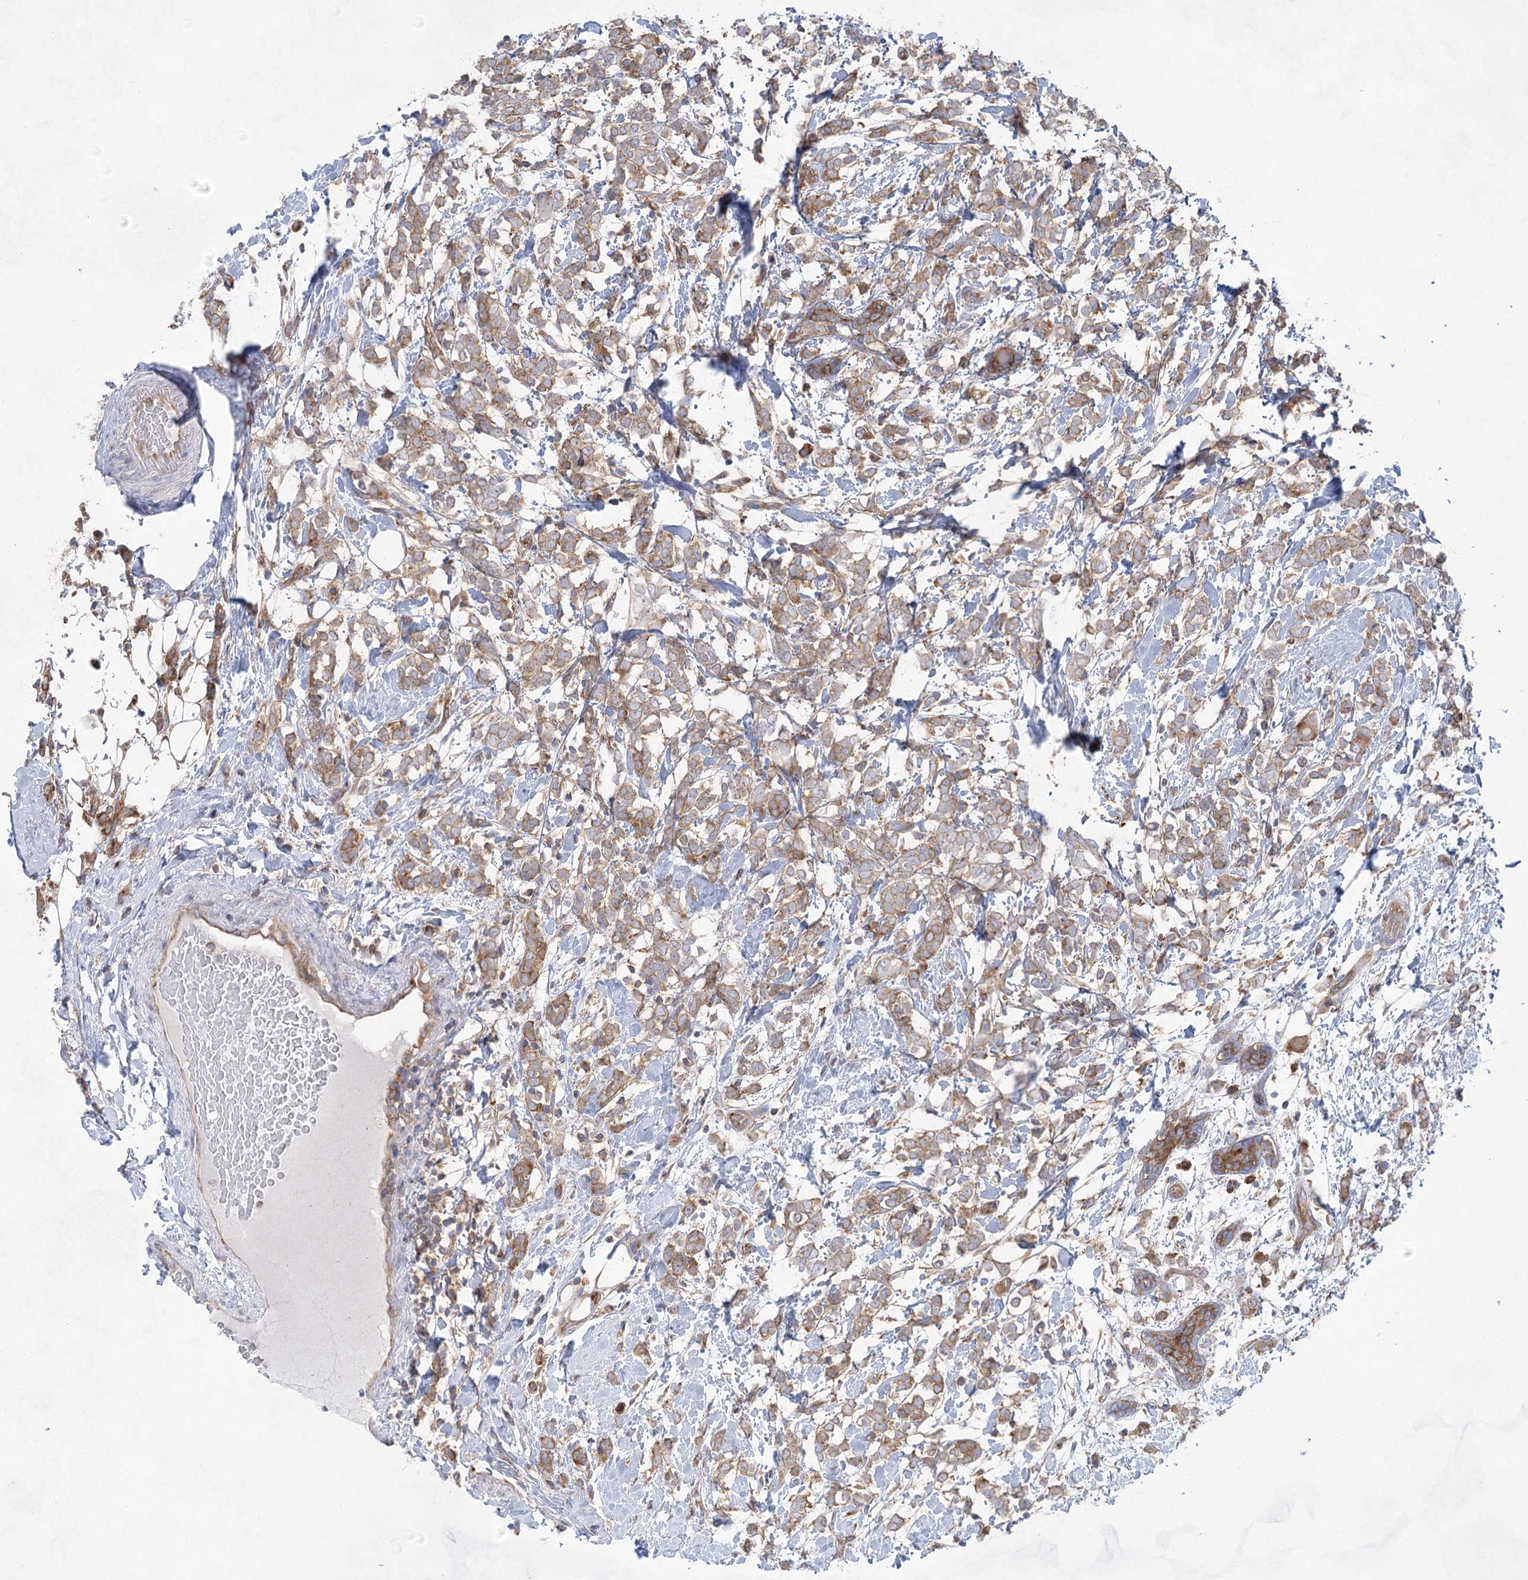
{"staining": {"intensity": "moderate", "quantity": "25%-75%", "location": "cytoplasmic/membranous"}, "tissue": "breast cancer", "cell_type": "Tumor cells", "image_type": "cancer", "snomed": [{"axis": "morphology", "description": "Normal tissue, NOS"}, {"axis": "morphology", "description": "Lobular carcinoma"}, {"axis": "topography", "description": "Breast"}], "caption": "Breast lobular carcinoma stained with DAB IHC shows medium levels of moderate cytoplasmic/membranous expression in approximately 25%-75% of tumor cells. Immunohistochemistry (ihc) stains the protein of interest in brown and the nuclei are stained blue.", "gene": "EIF3A", "patient": {"sex": "female", "age": 47}}